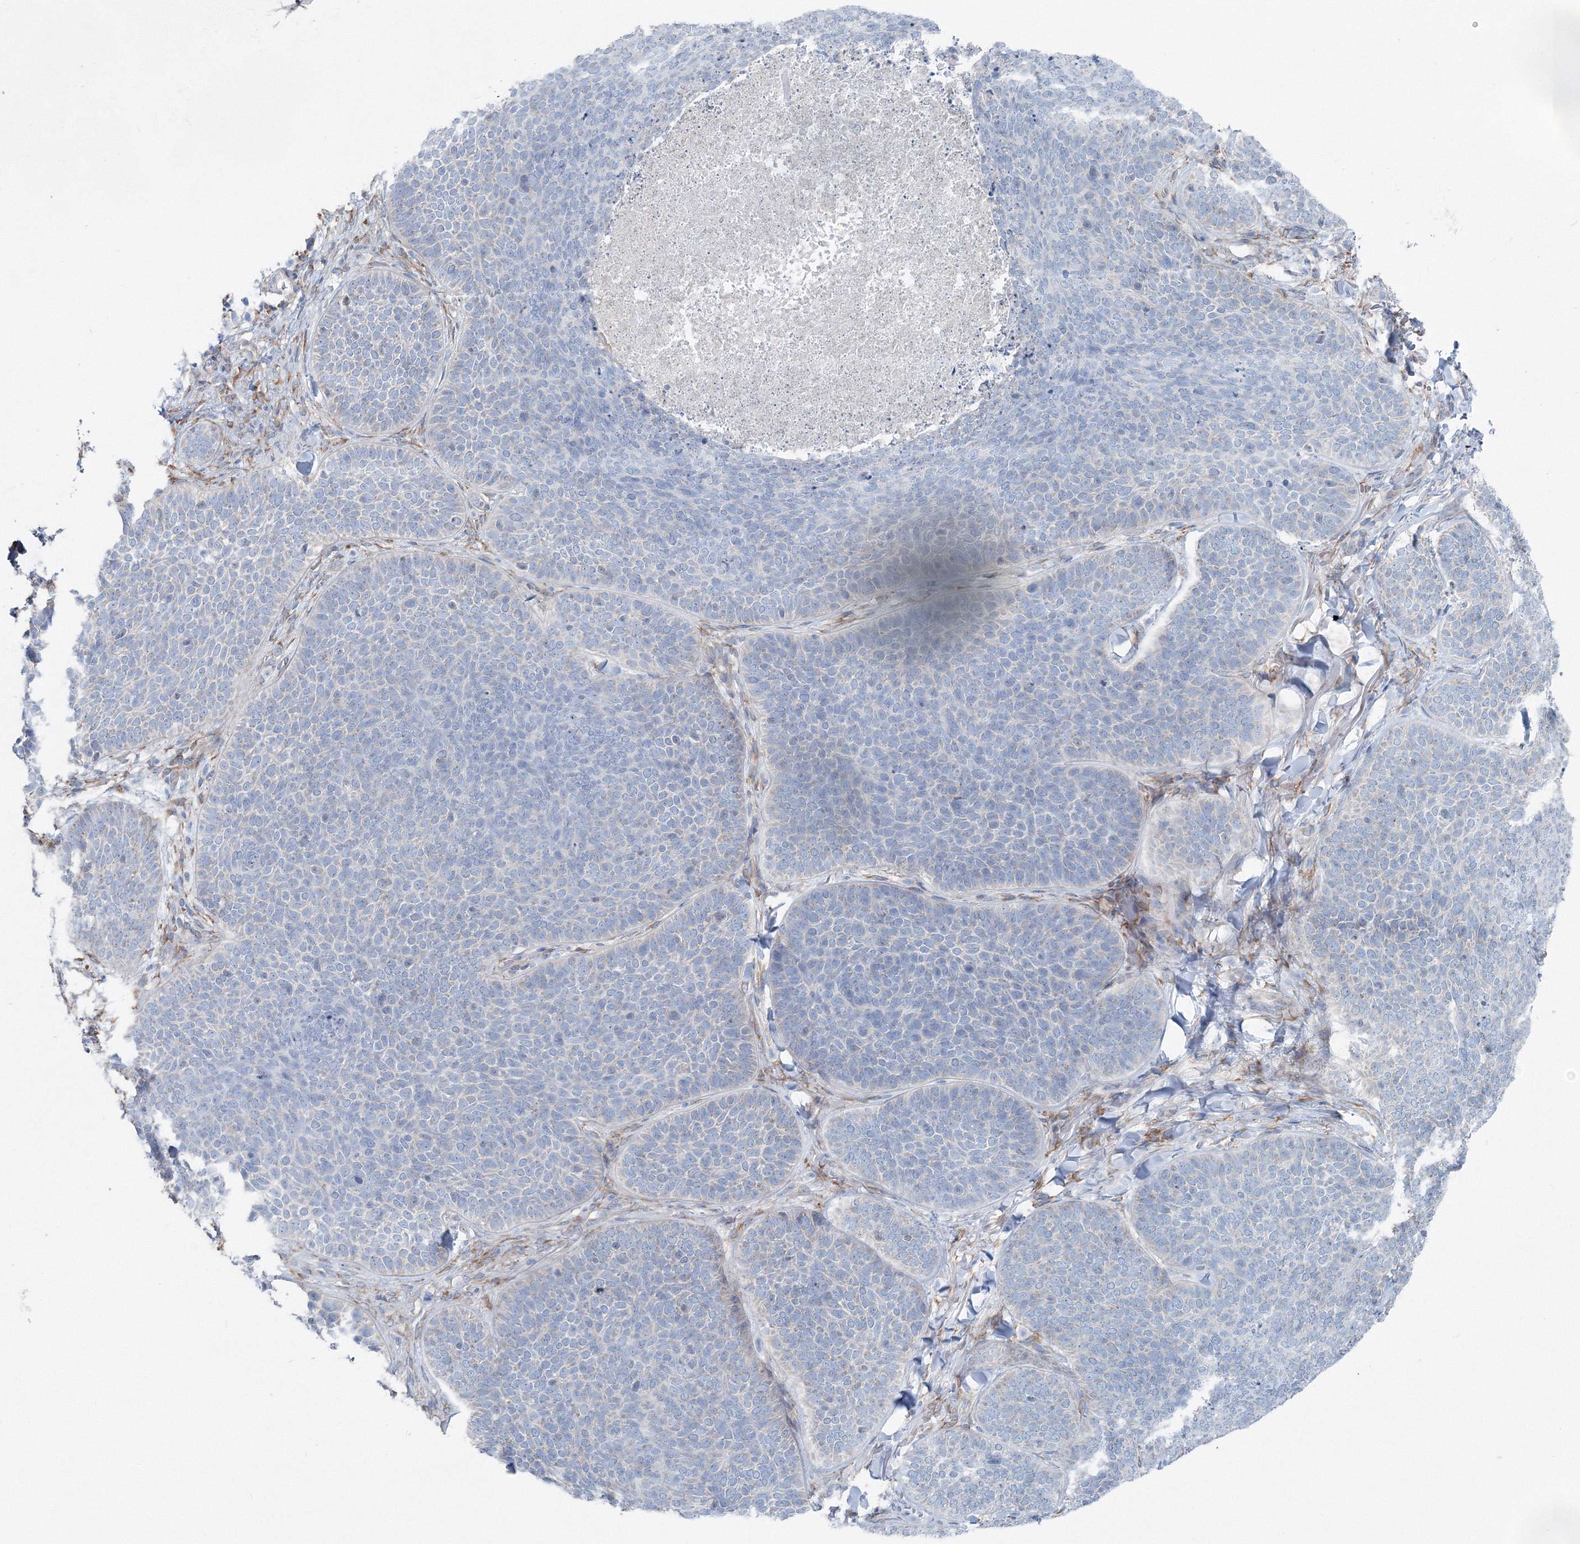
{"staining": {"intensity": "negative", "quantity": "none", "location": "none"}, "tissue": "skin cancer", "cell_type": "Tumor cells", "image_type": "cancer", "snomed": [{"axis": "morphology", "description": "Basal cell carcinoma"}, {"axis": "topography", "description": "Skin"}], "caption": "Immunohistochemistry (IHC) of skin basal cell carcinoma demonstrates no staining in tumor cells.", "gene": "RCN1", "patient": {"sex": "male", "age": 85}}